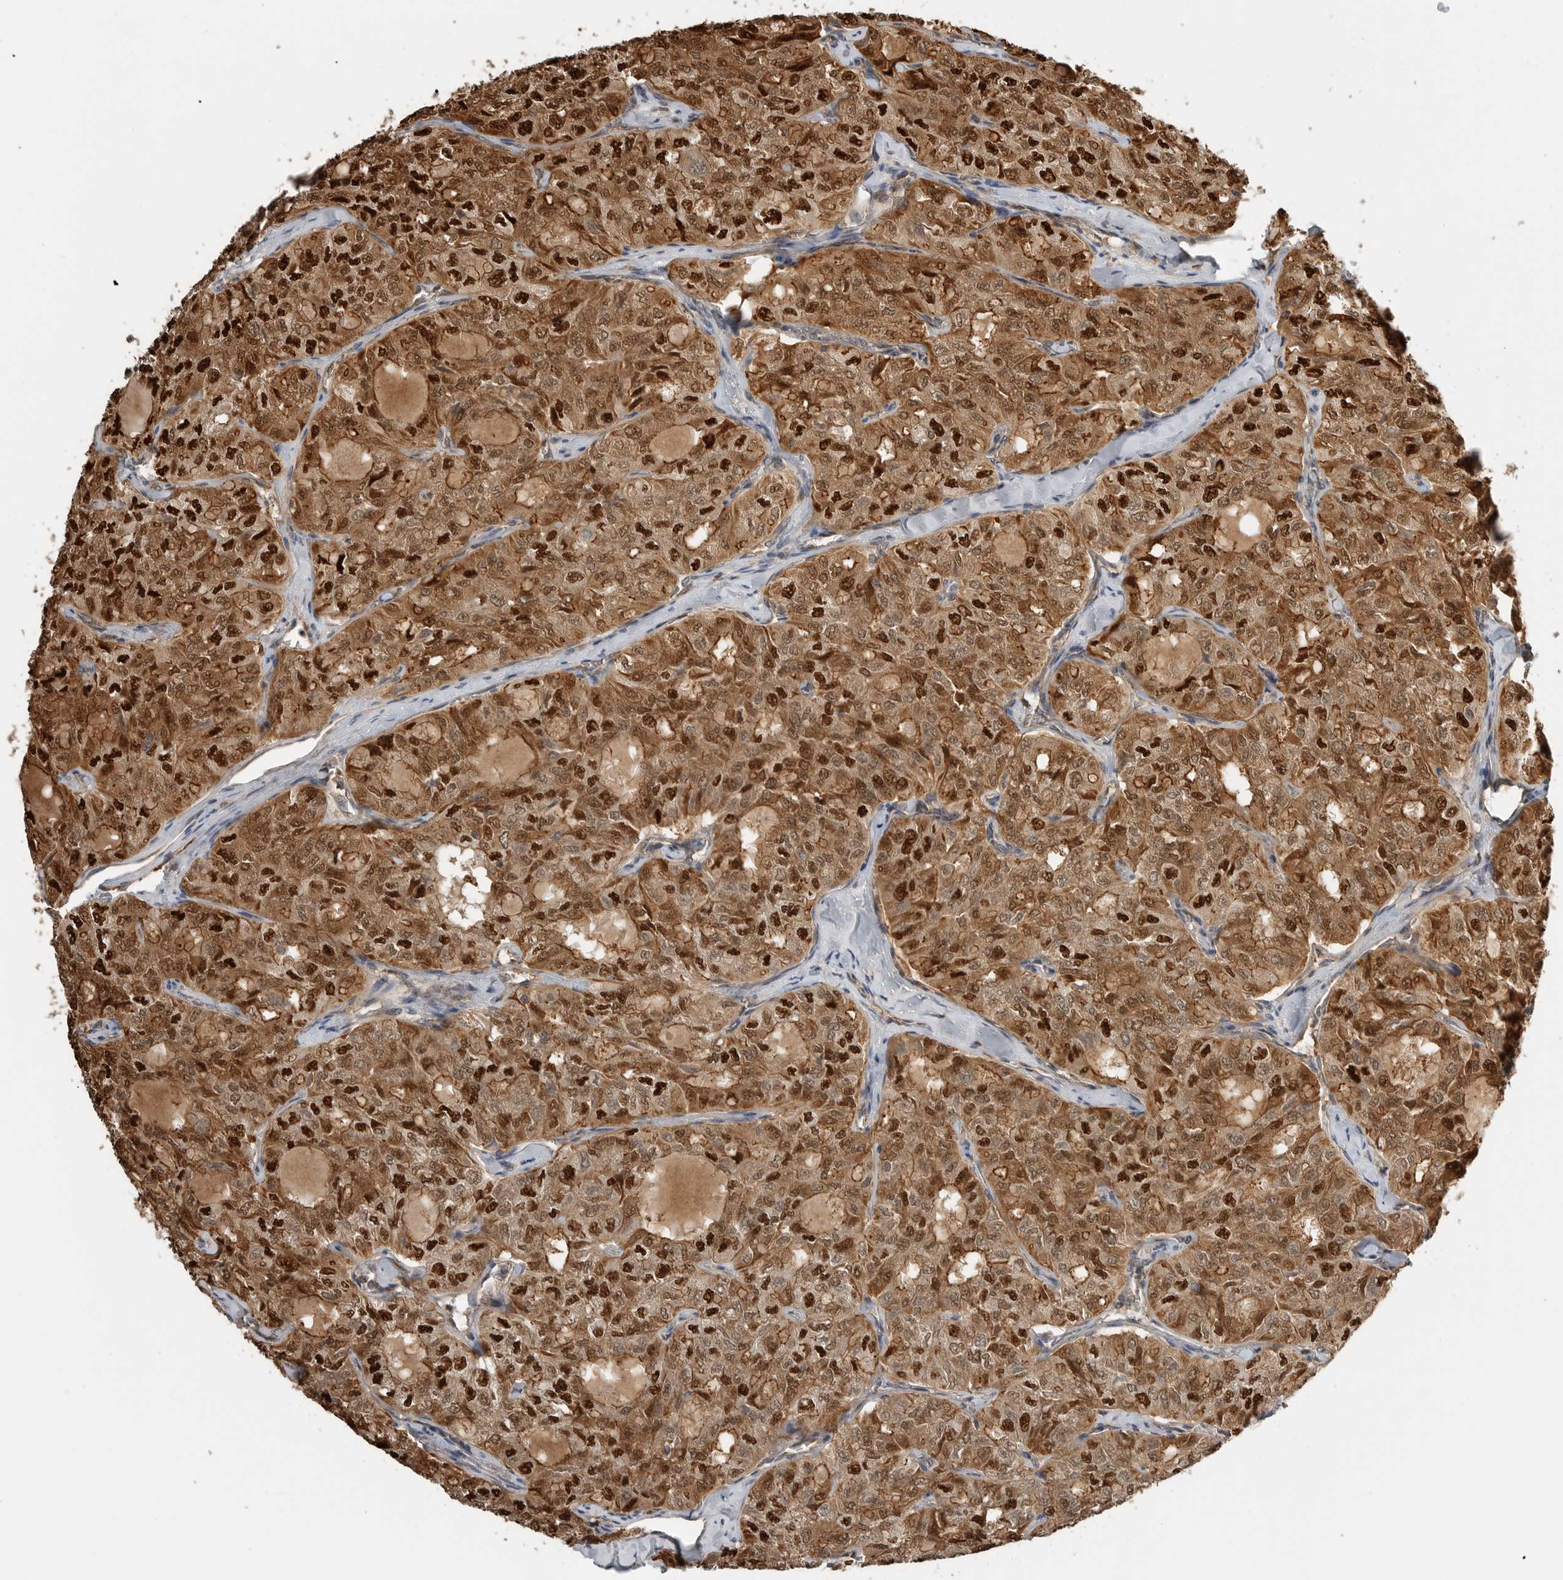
{"staining": {"intensity": "strong", "quantity": ">75%", "location": "cytoplasmic/membranous,nuclear"}, "tissue": "thyroid cancer", "cell_type": "Tumor cells", "image_type": "cancer", "snomed": [{"axis": "morphology", "description": "Follicular adenoma carcinoma, NOS"}, {"axis": "topography", "description": "Thyroid gland"}], "caption": "A high amount of strong cytoplasmic/membranous and nuclear expression is seen in about >75% of tumor cells in thyroid follicular adenoma carcinoma tissue. (DAB = brown stain, brightfield microscopy at high magnification).", "gene": "STRAP", "patient": {"sex": "male", "age": 75}}